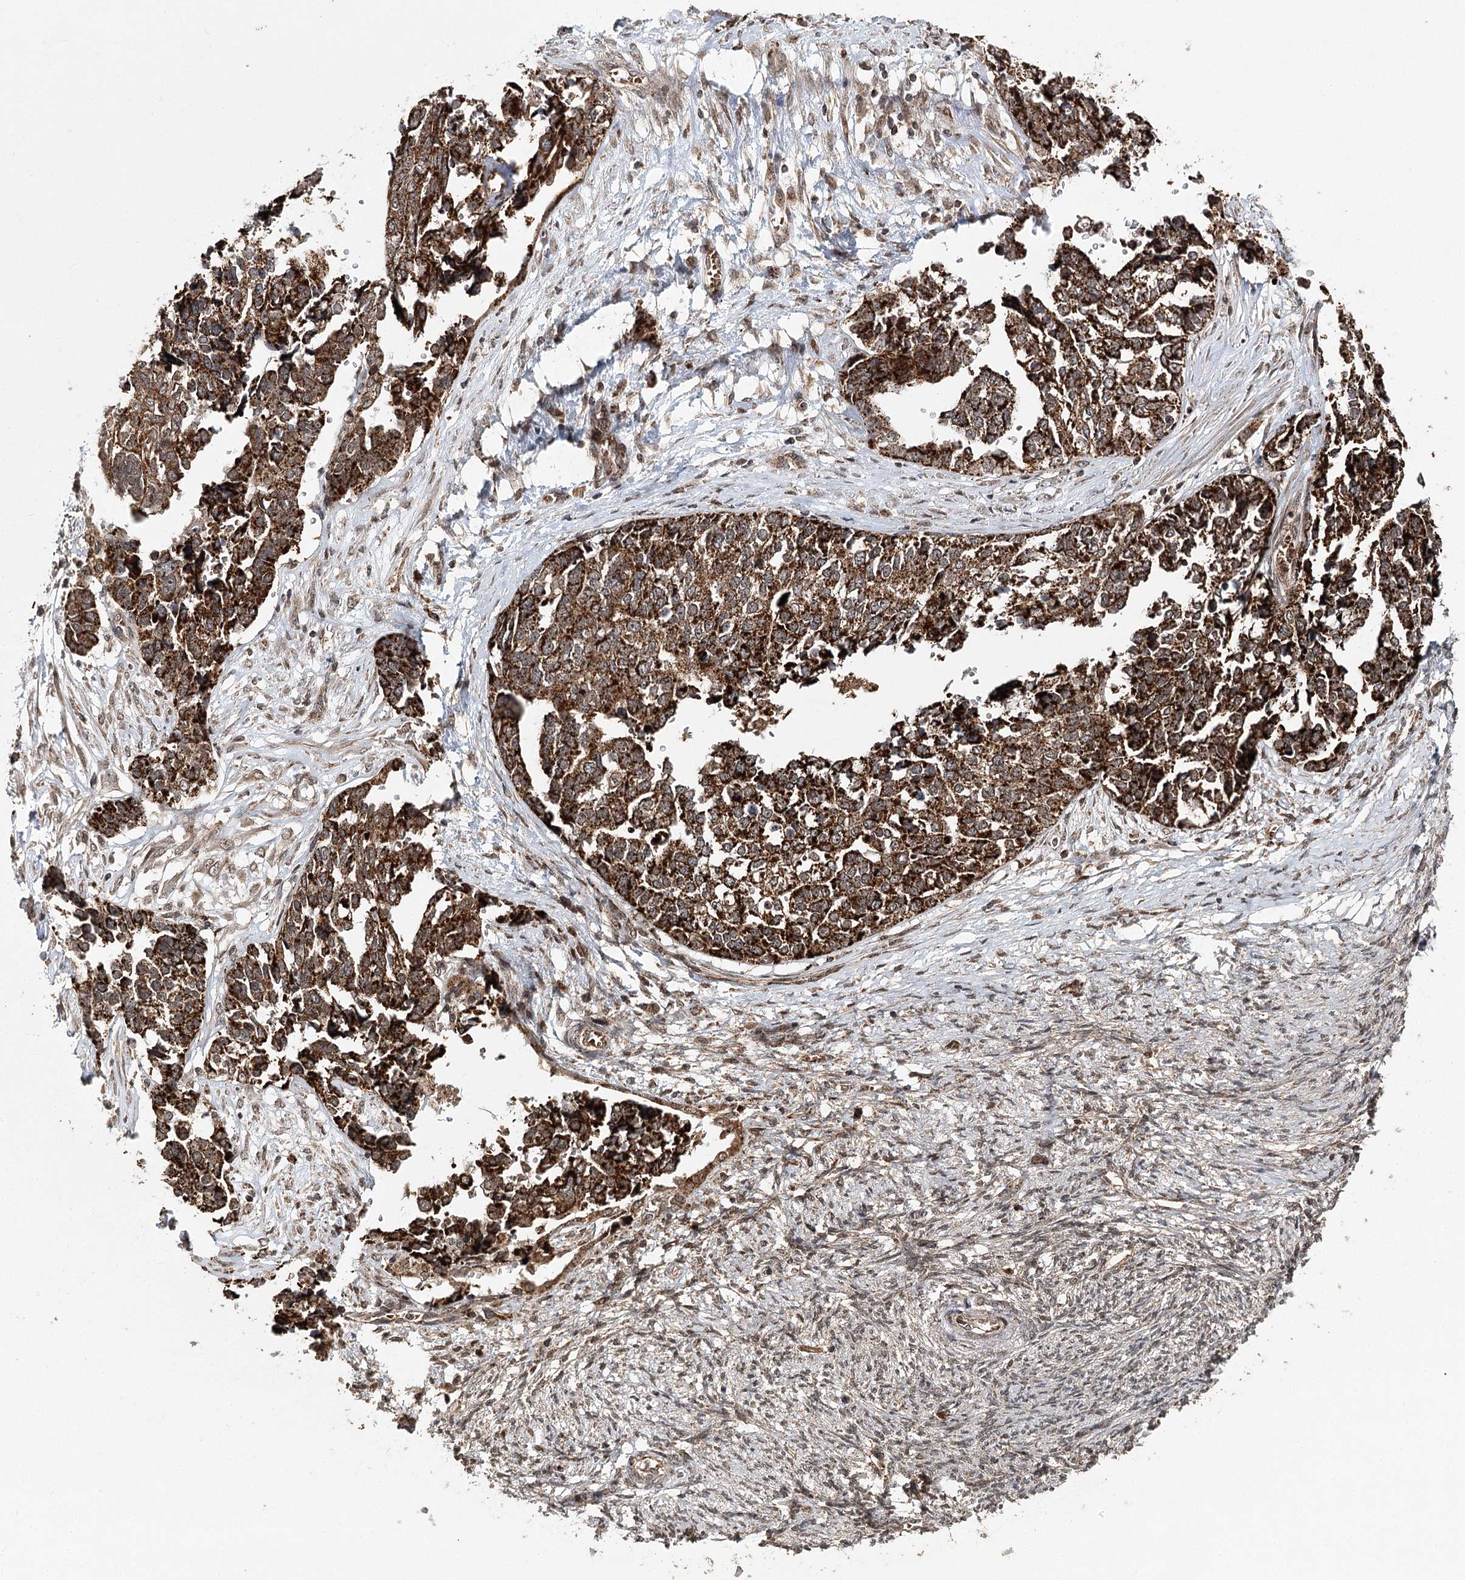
{"staining": {"intensity": "strong", "quantity": ">75%", "location": "cytoplasmic/membranous"}, "tissue": "ovarian cancer", "cell_type": "Tumor cells", "image_type": "cancer", "snomed": [{"axis": "morphology", "description": "Cystadenocarcinoma, serous, NOS"}, {"axis": "topography", "description": "Ovary"}], "caption": "This is a photomicrograph of immunohistochemistry staining of ovarian cancer, which shows strong positivity in the cytoplasmic/membranous of tumor cells.", "gene": "ZNRF3", "patient": {"sex": "female", "age": 44}}